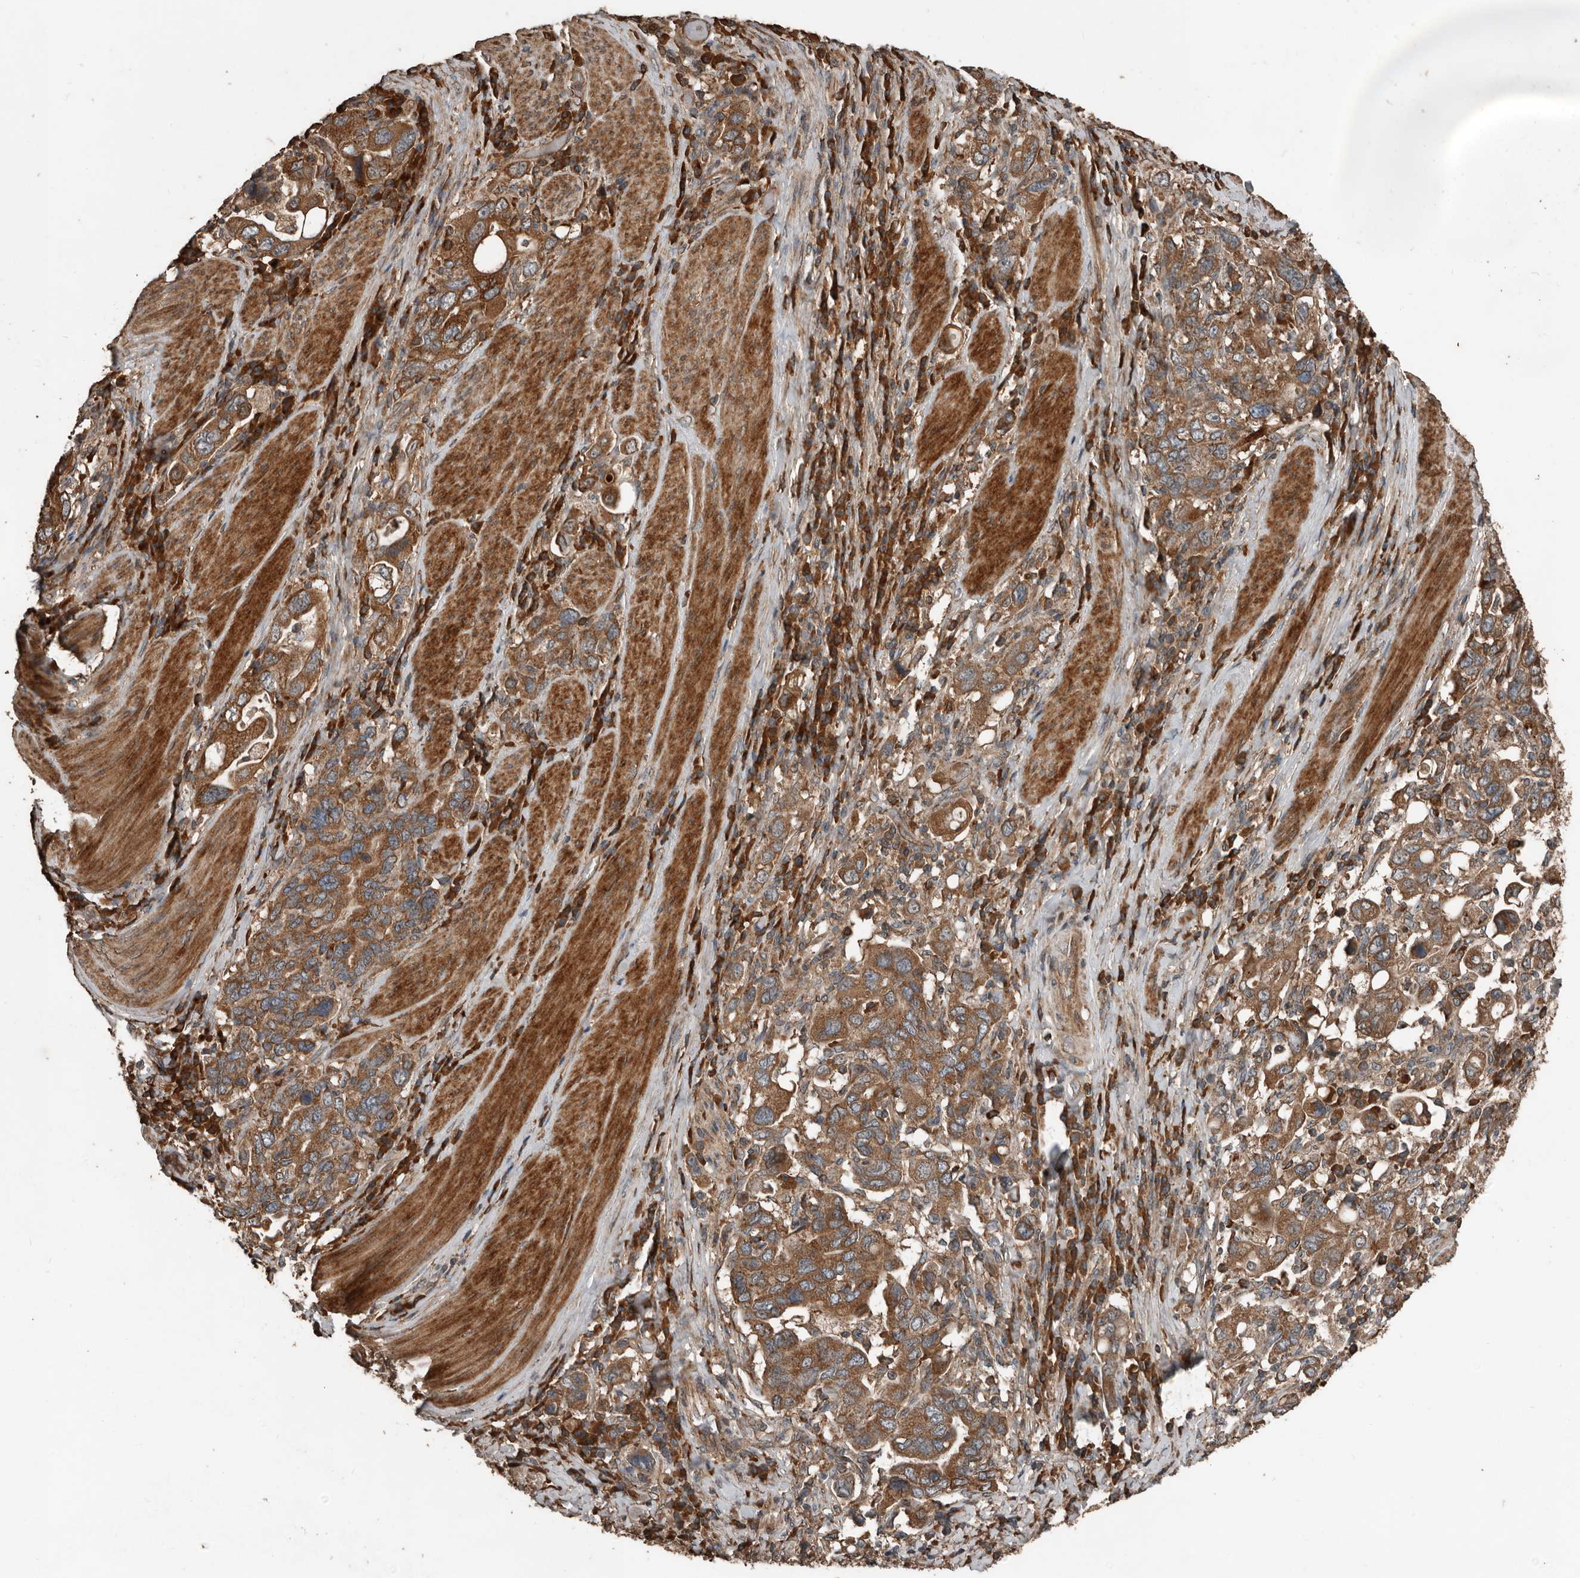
{"staining": {"intensity": "strong", "quantity": ">75%", "location": "cytoplasmic/membranous"}, "tissue": "stomach cancer", "cell_type": "Tumor cells", "image_type": "cancer", "snomed": [{"axis": "morphology", "description": "Adenocarcinoma, NOS"}, {"axis": "topography", "description": "Stomach, upper"}], "caption": "IHC photomicrograph of human stomach cancer (adenocarcinoma) stained for a protein (brown), which demonstrates high levels of strong cytoplasmic/membranous positivity in approximately >75% of tumor cells.", "gene": "RNF207", "patient": {"sex": "male", "age": 62}}